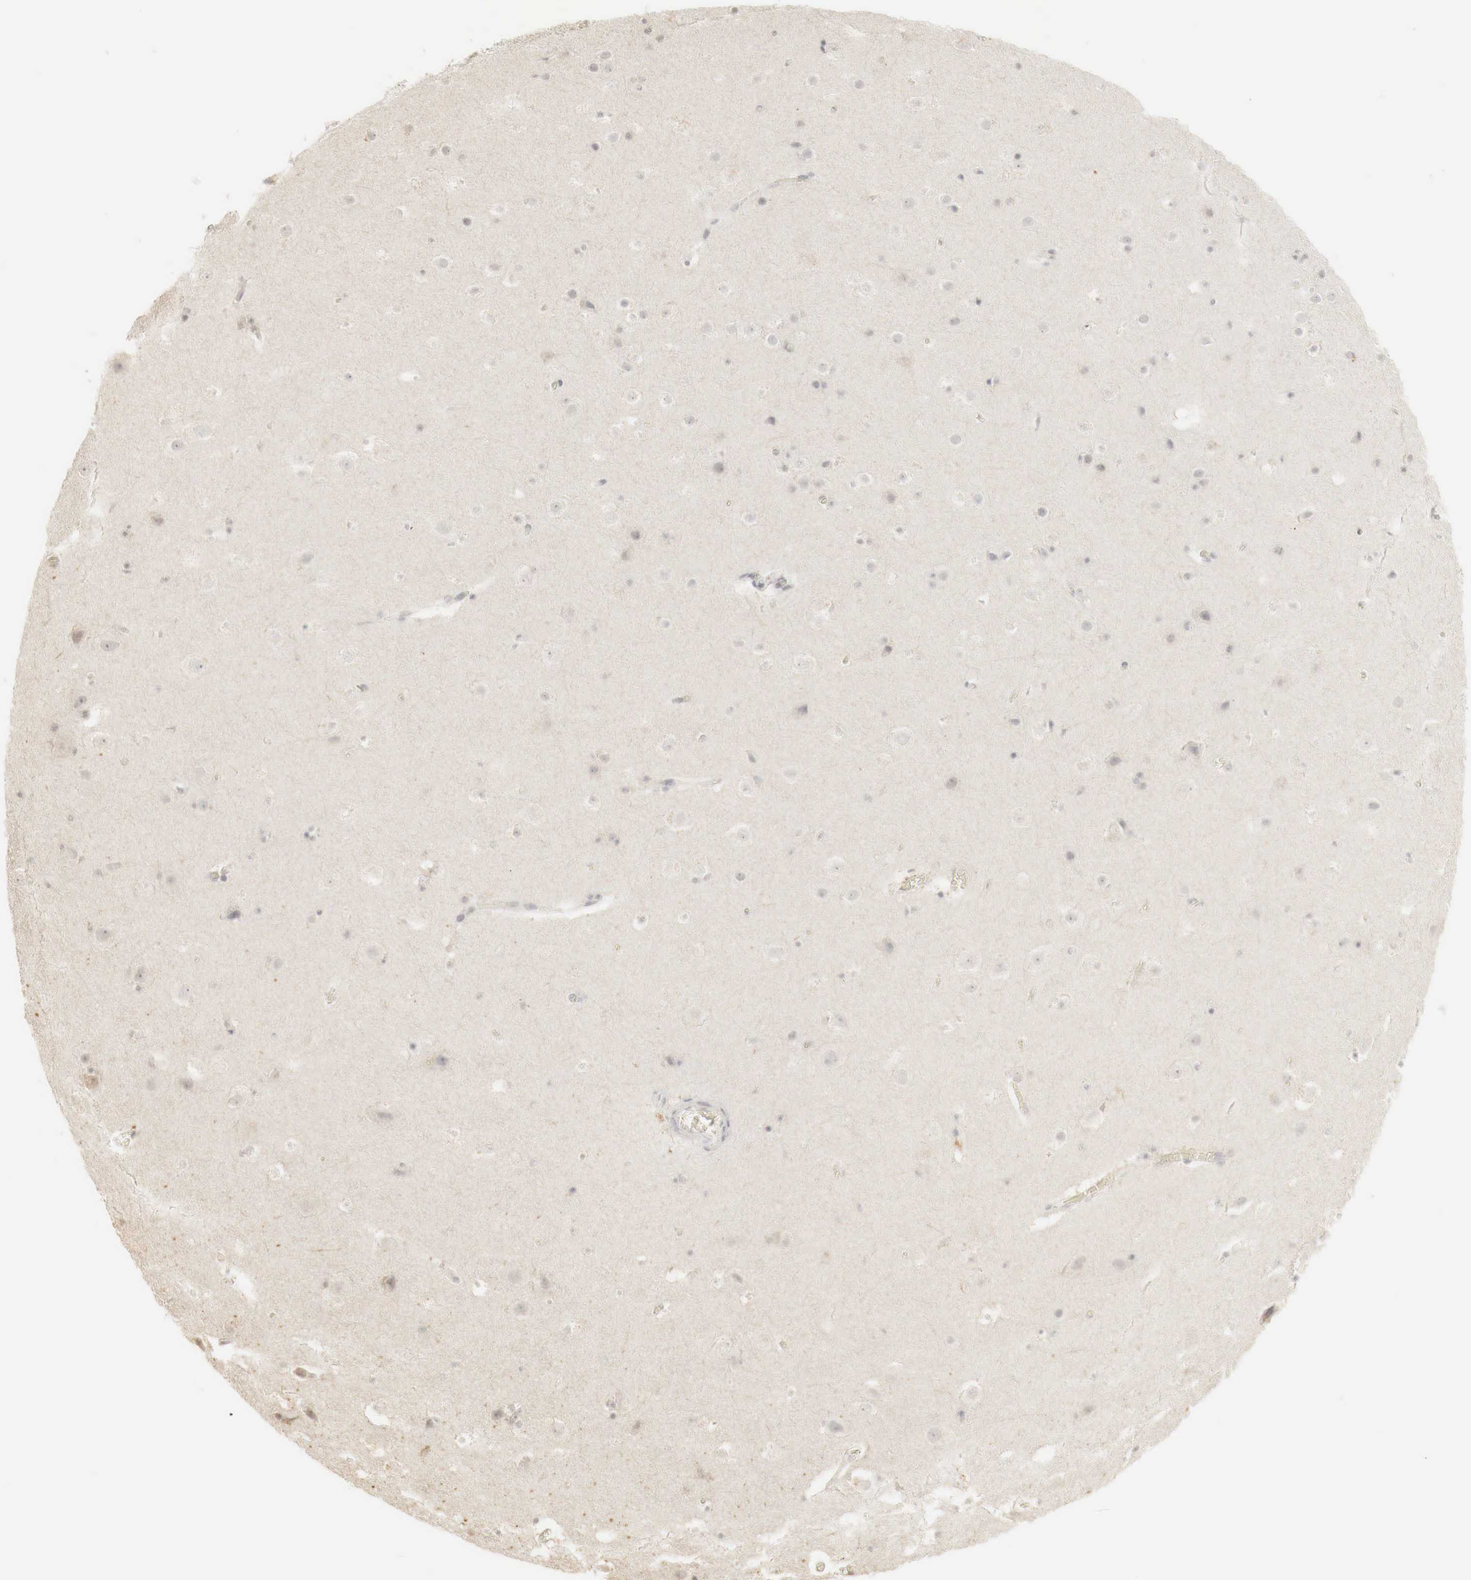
{"staining": {"intensity": "weak", "quantity": "25%-75%", "location": "cytoplasmic/membranous"}, "tissue": "hippocampus", "cell_type": "Glial cells", "image_type": "normal", "snomed": [{"axis": "morphology", "description": "Normal tissue, NOS"}, {"axis": "topography", "description": "Hippocampus"}], "caption": "Protein staining by immunohistochemistry shows weak cytoplasmic/membranous staining in about 25%-75% of glial cells in normal hippocampus.", "gene": "ERBB4", "patient": {"sex": "male", "age": 45}}